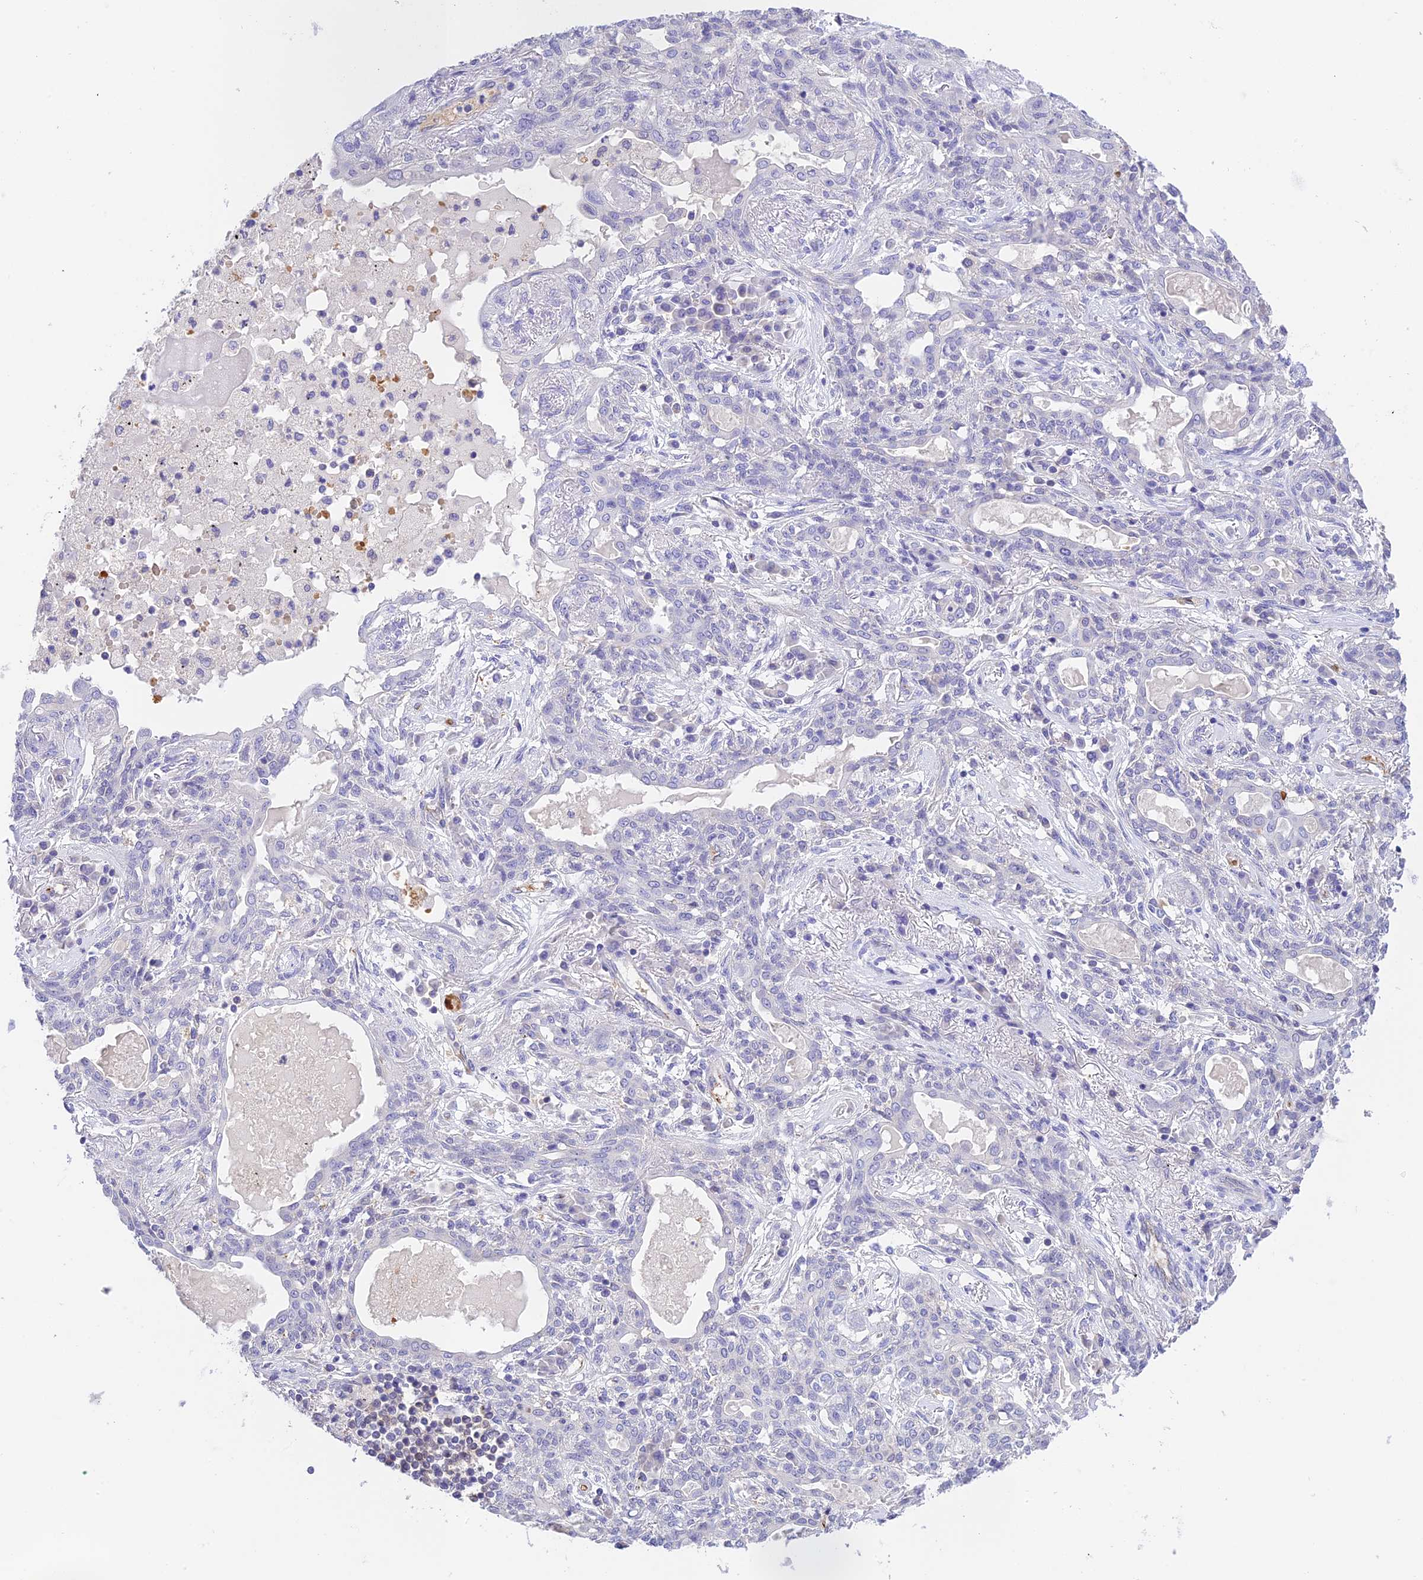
{"staining": {"intensity": "negative", "quantity": "none", "location": "none"}, "tissue": "lung cancer", "cell_type": "Tumor cells", "image_type": "cancer", "snomed": [{"axis": "morphology", "description": "Squamous cell carcinoma, NOS"}, {"axis": "topography", "description": "Lung"}], "caption": "Tumor cells are negative for protein expression in human squamous cell carcinoma (lung).", "gene": "HDHD2", "patient": {"sex": "female", "age": 70}}